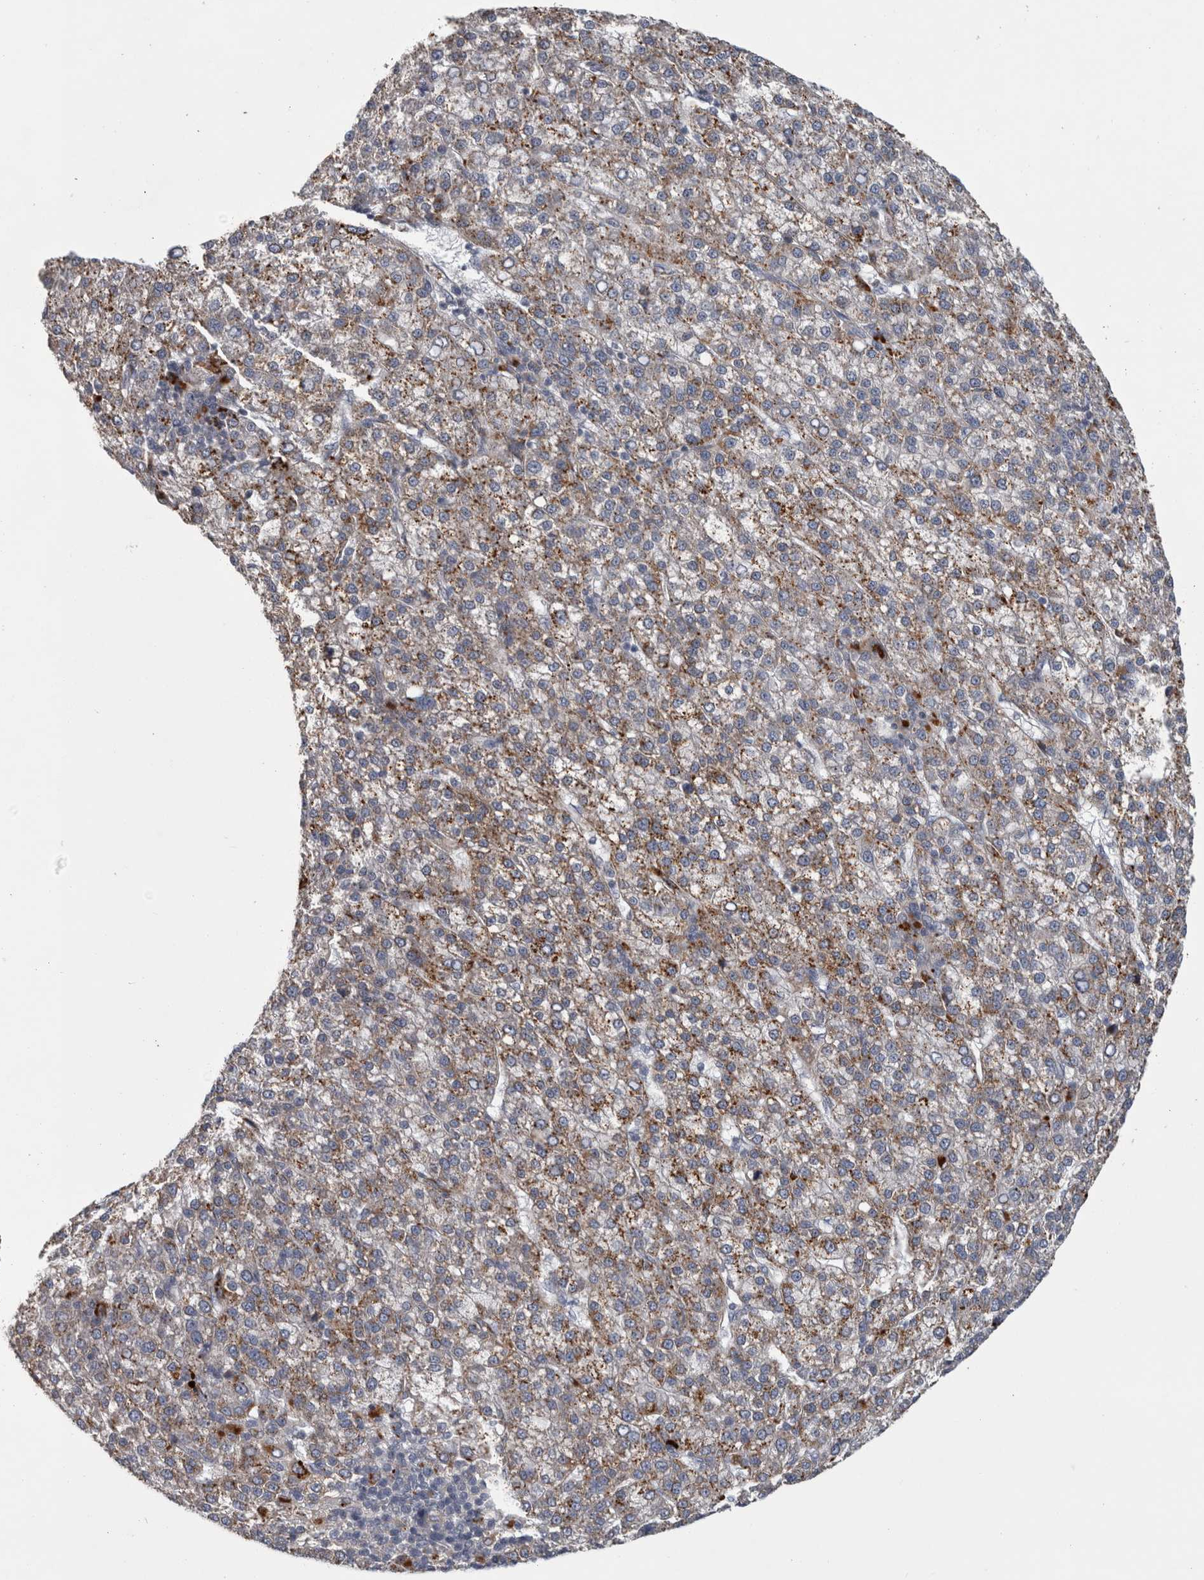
{"staining": {"intensity": "moderate", "quantity": ">75%", "location": "cytoplasmic/membranous"}, "tissue": "liver cancer", "cell_type": "Tumor cells", "image_type": "cancer", "snomed": [{"axis": "morphology", "description": "Carcinoma, Hepatocellular, NOS"}, {"axis": "topography", "description": "Liver"}], "caption": "Protein staining of hepatocellular carcinoma (liver) tissue shows moderate cytoplasmic/membranous staining in approximately >75% of tumor cells.", "gene": "ATXN2", "patient": {"sex": "female", "age": 58}}